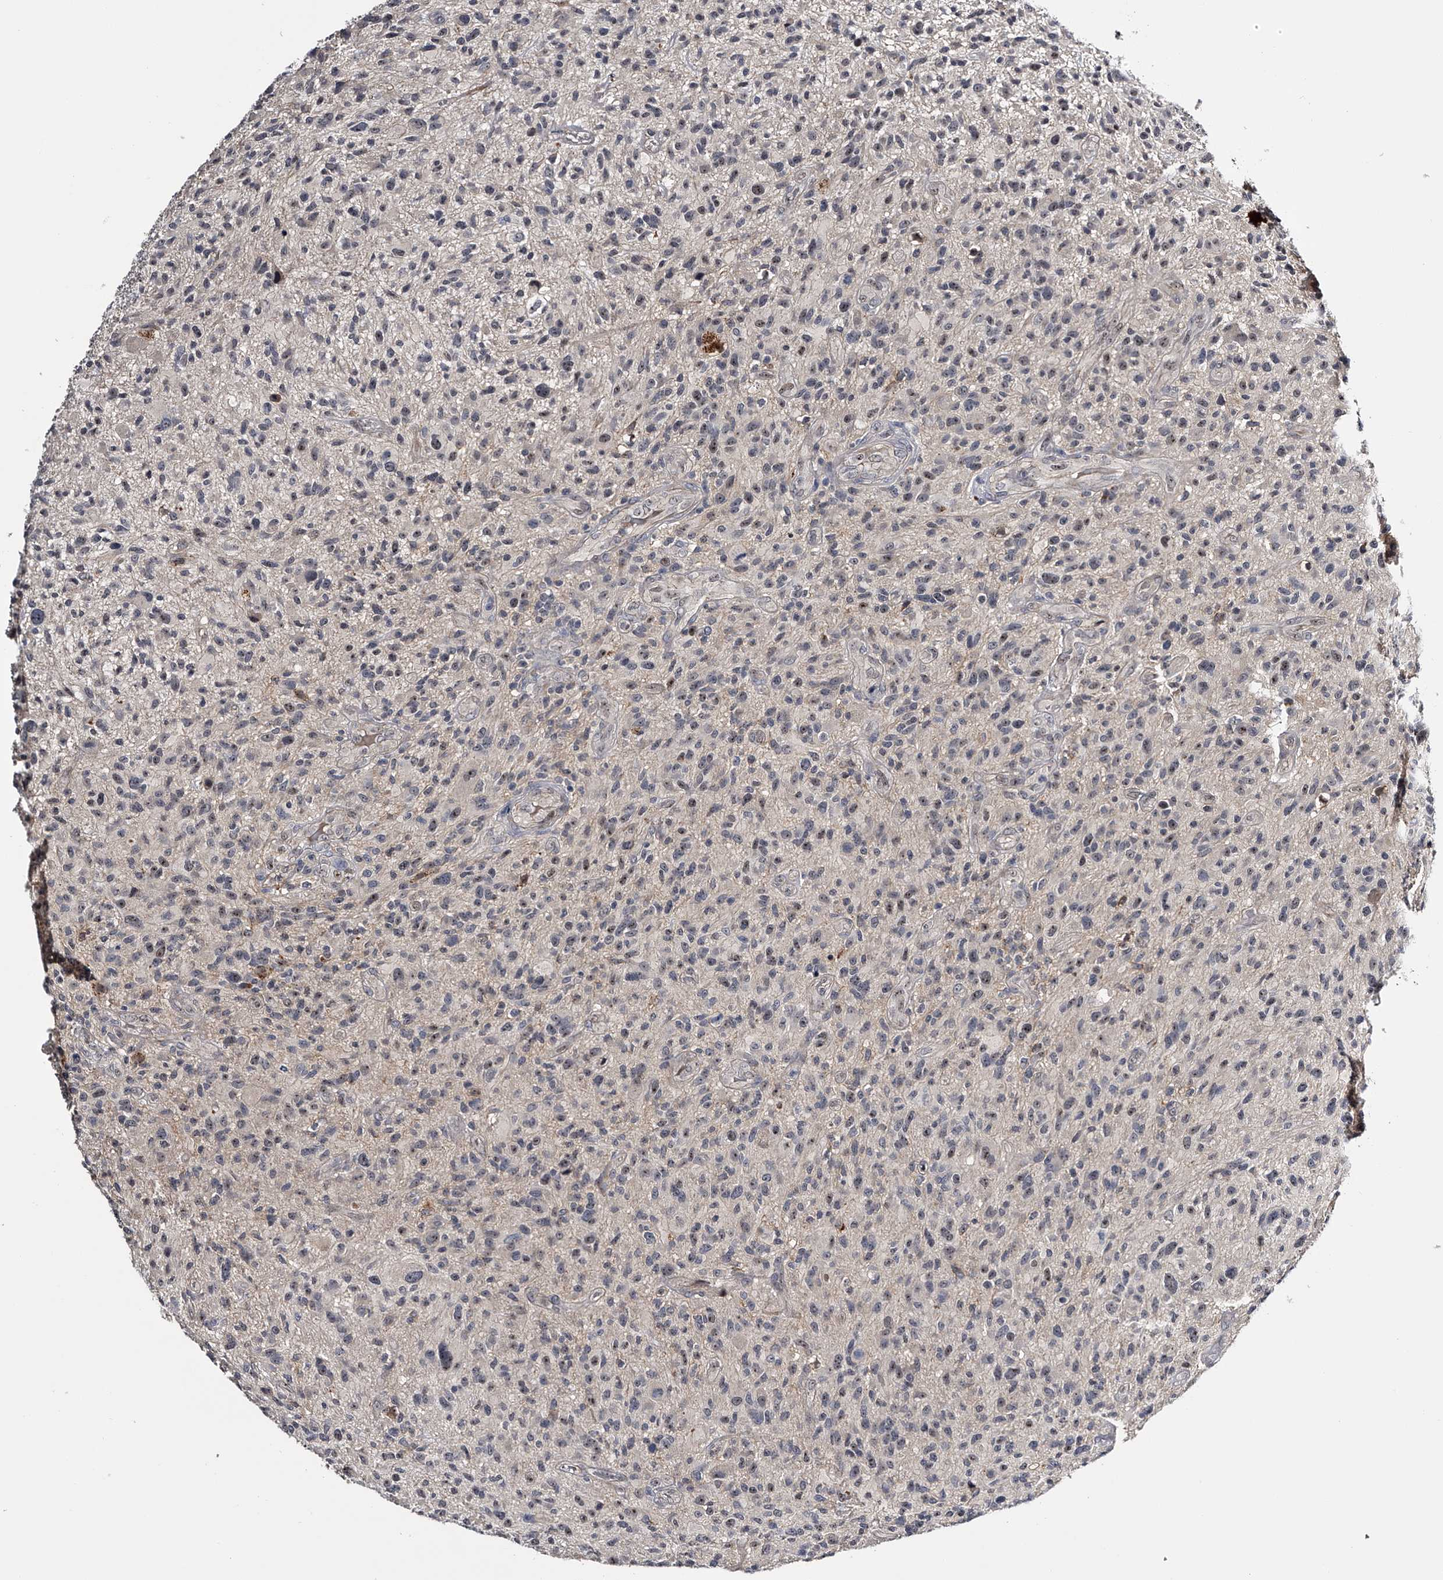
{"staining": {"intensity": "weak", "quantity": "25%-75%", "location": "nuclear"}, "tissue": "glioma", "cell_type": "Tumor cells", "image_type": "cancer", "snomed": [{"axis": "morphology", "description": "Glioma, malignant, High grade"}, {"axis": "topography", "description": "Brain"}], "caption": "Glioma tissue reveals weak nuclear positivity in about 25%-75% of tumor cells", "gene": "MDN1", "patient": {"sex": "male", "age": 47}}